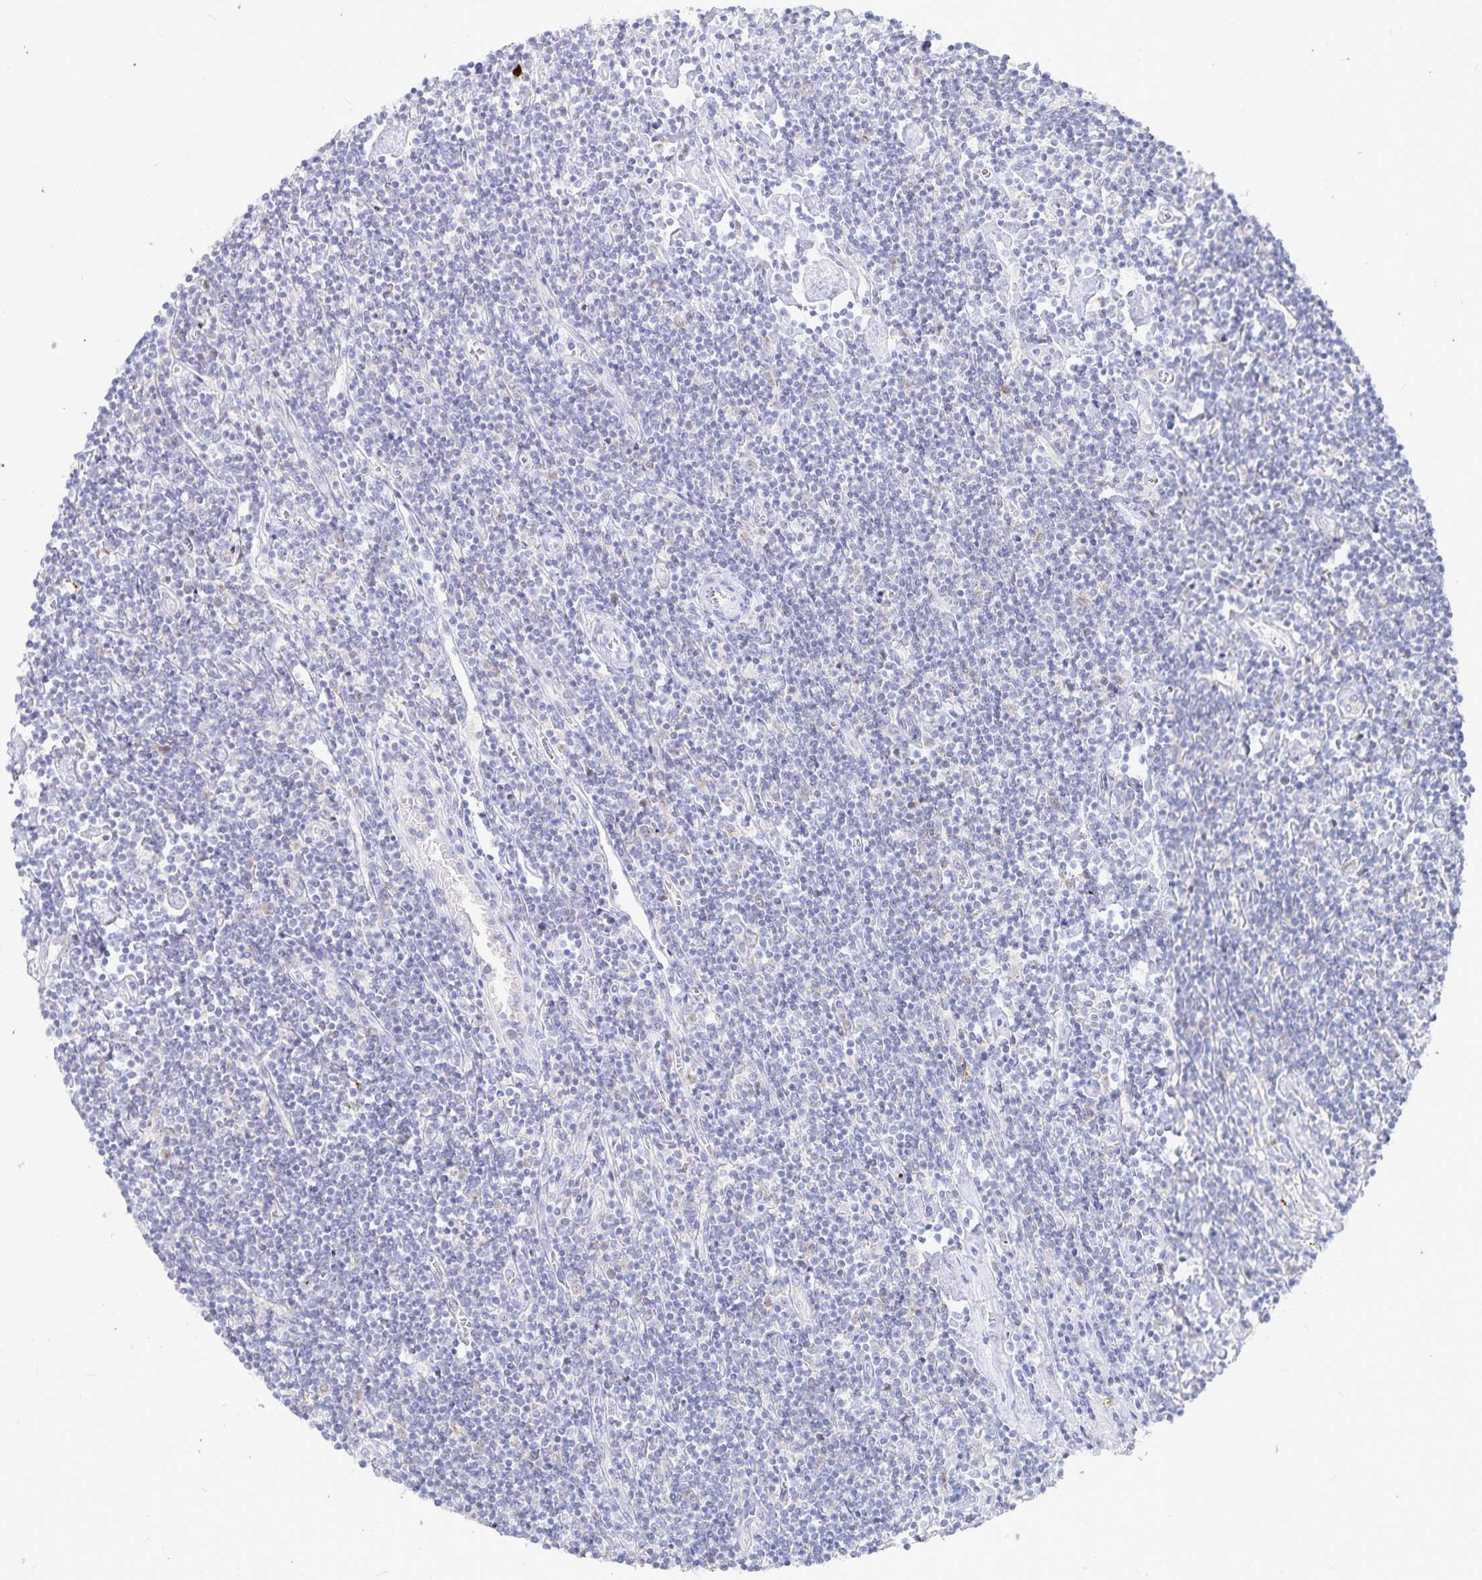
{"staining": {"intensity": "negative", "quantity": "none", "location": "none"}, "tissue": "lymphoma", "cell_type": "Tumor cells", "image_type": "cancer", "snomed": [{"axis": "morphology", "description": "Hodgkin's disease, NOS"}, {"axis": "topography", "description": "Lymph node"}], "caption": "Immunohistochemistry of lymphoma displays no expression in tumor cells.", "gene": "PKHD1", "patient": {"sex": "male", "age": 40}}